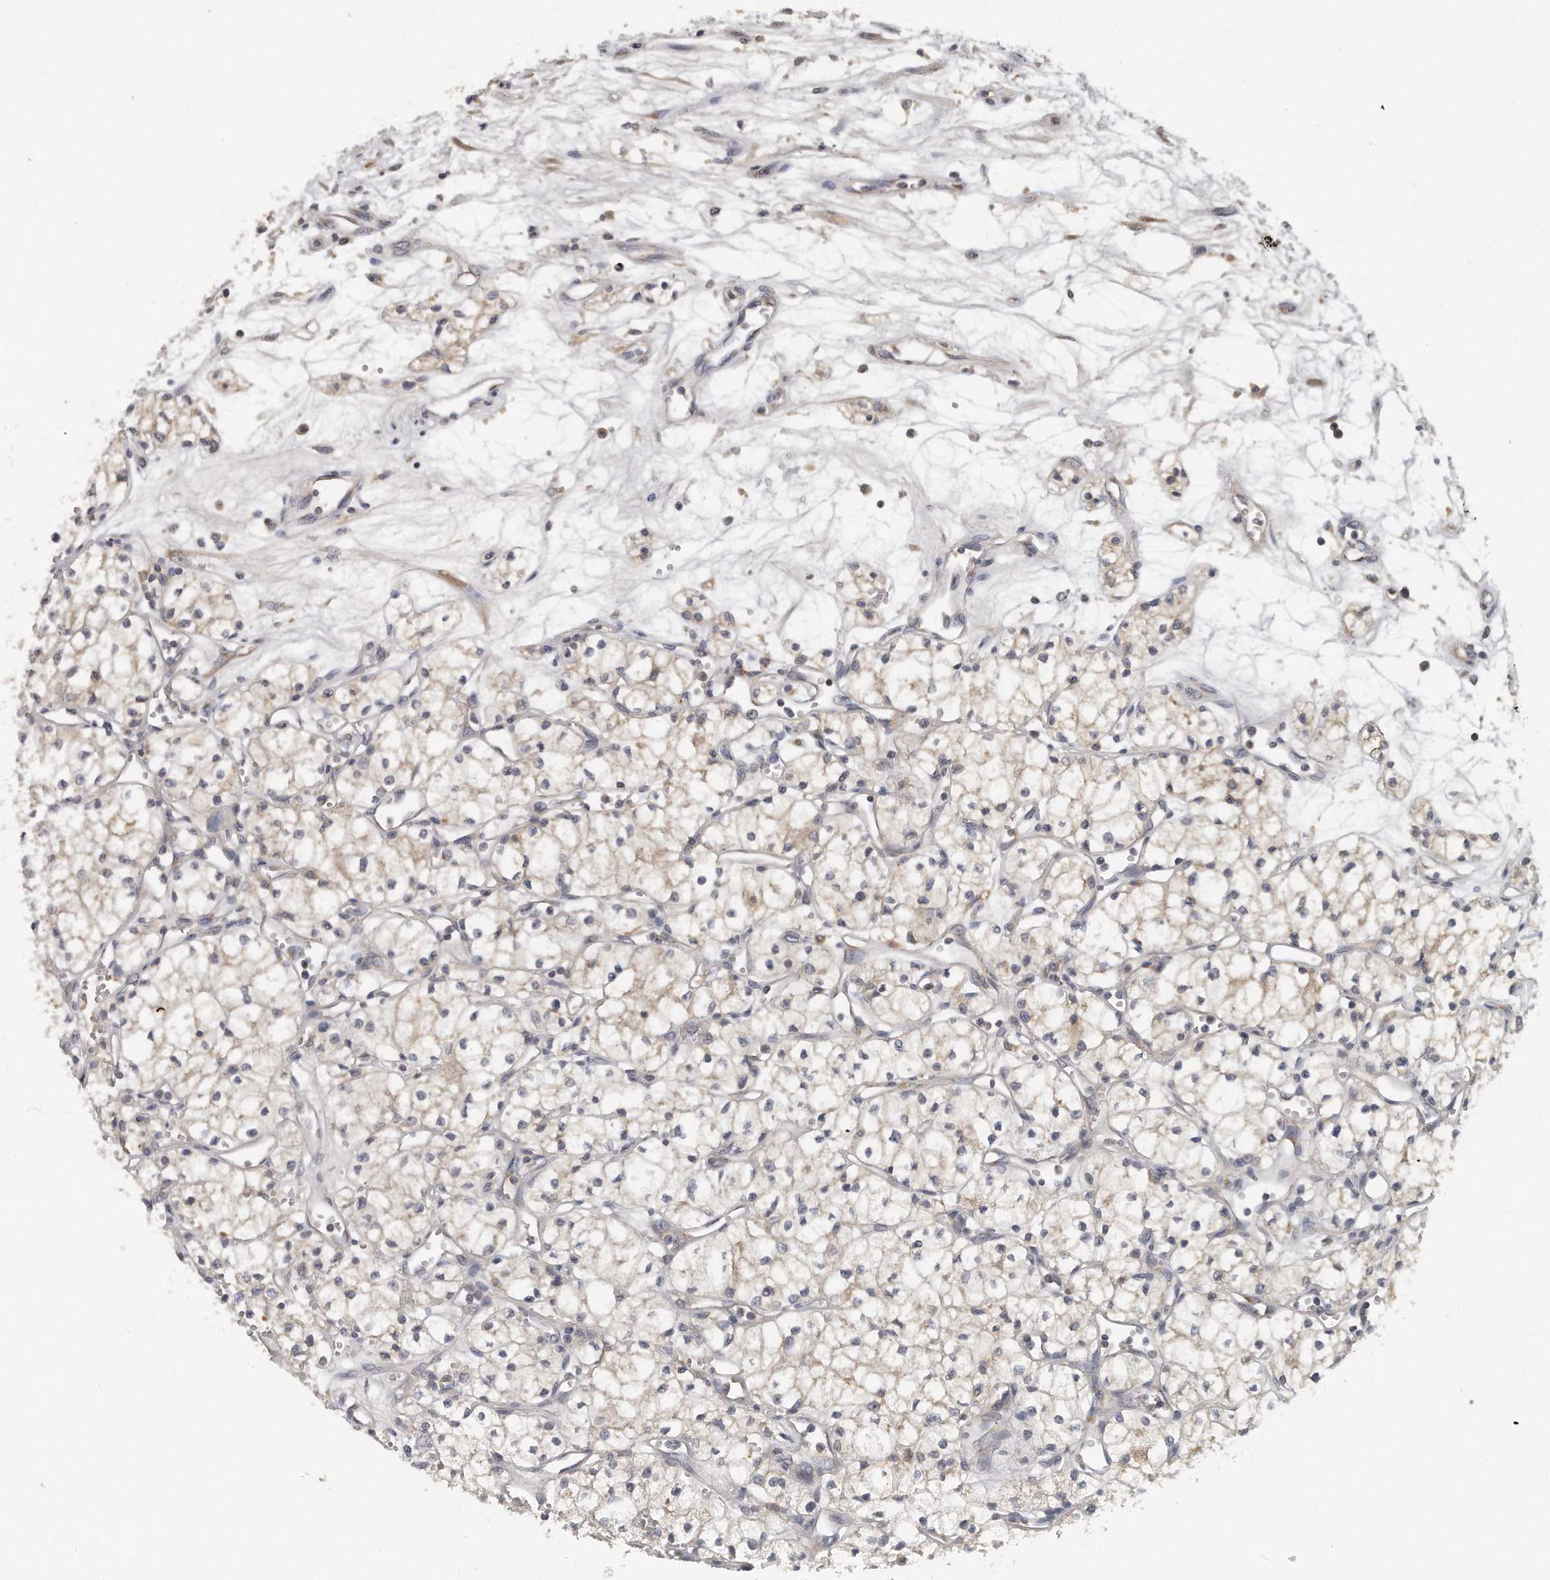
{"staining": {"intensity": "weak", "quantity": "25%-75%", "location": "cytoplasmic/membranous"}, "tissue": "renal cancer", "cell_type": "Tumor cells", "image_type": "cancer", "snomed": [{"axis": "morphology", "description": "Adenocarcinoma, NOS"}, {"axis": "topography", "description": "Kidney"}], "caption": "Immunohistochemistry (IHC) of adenocarcinoma (renal) demonstrates low levels of weak cytoplasmic/membranous positivity in about 25%-75% of tumor cells.", "gene": "TRAPPC14", "patient": {"sex": "male", "age": 59}}